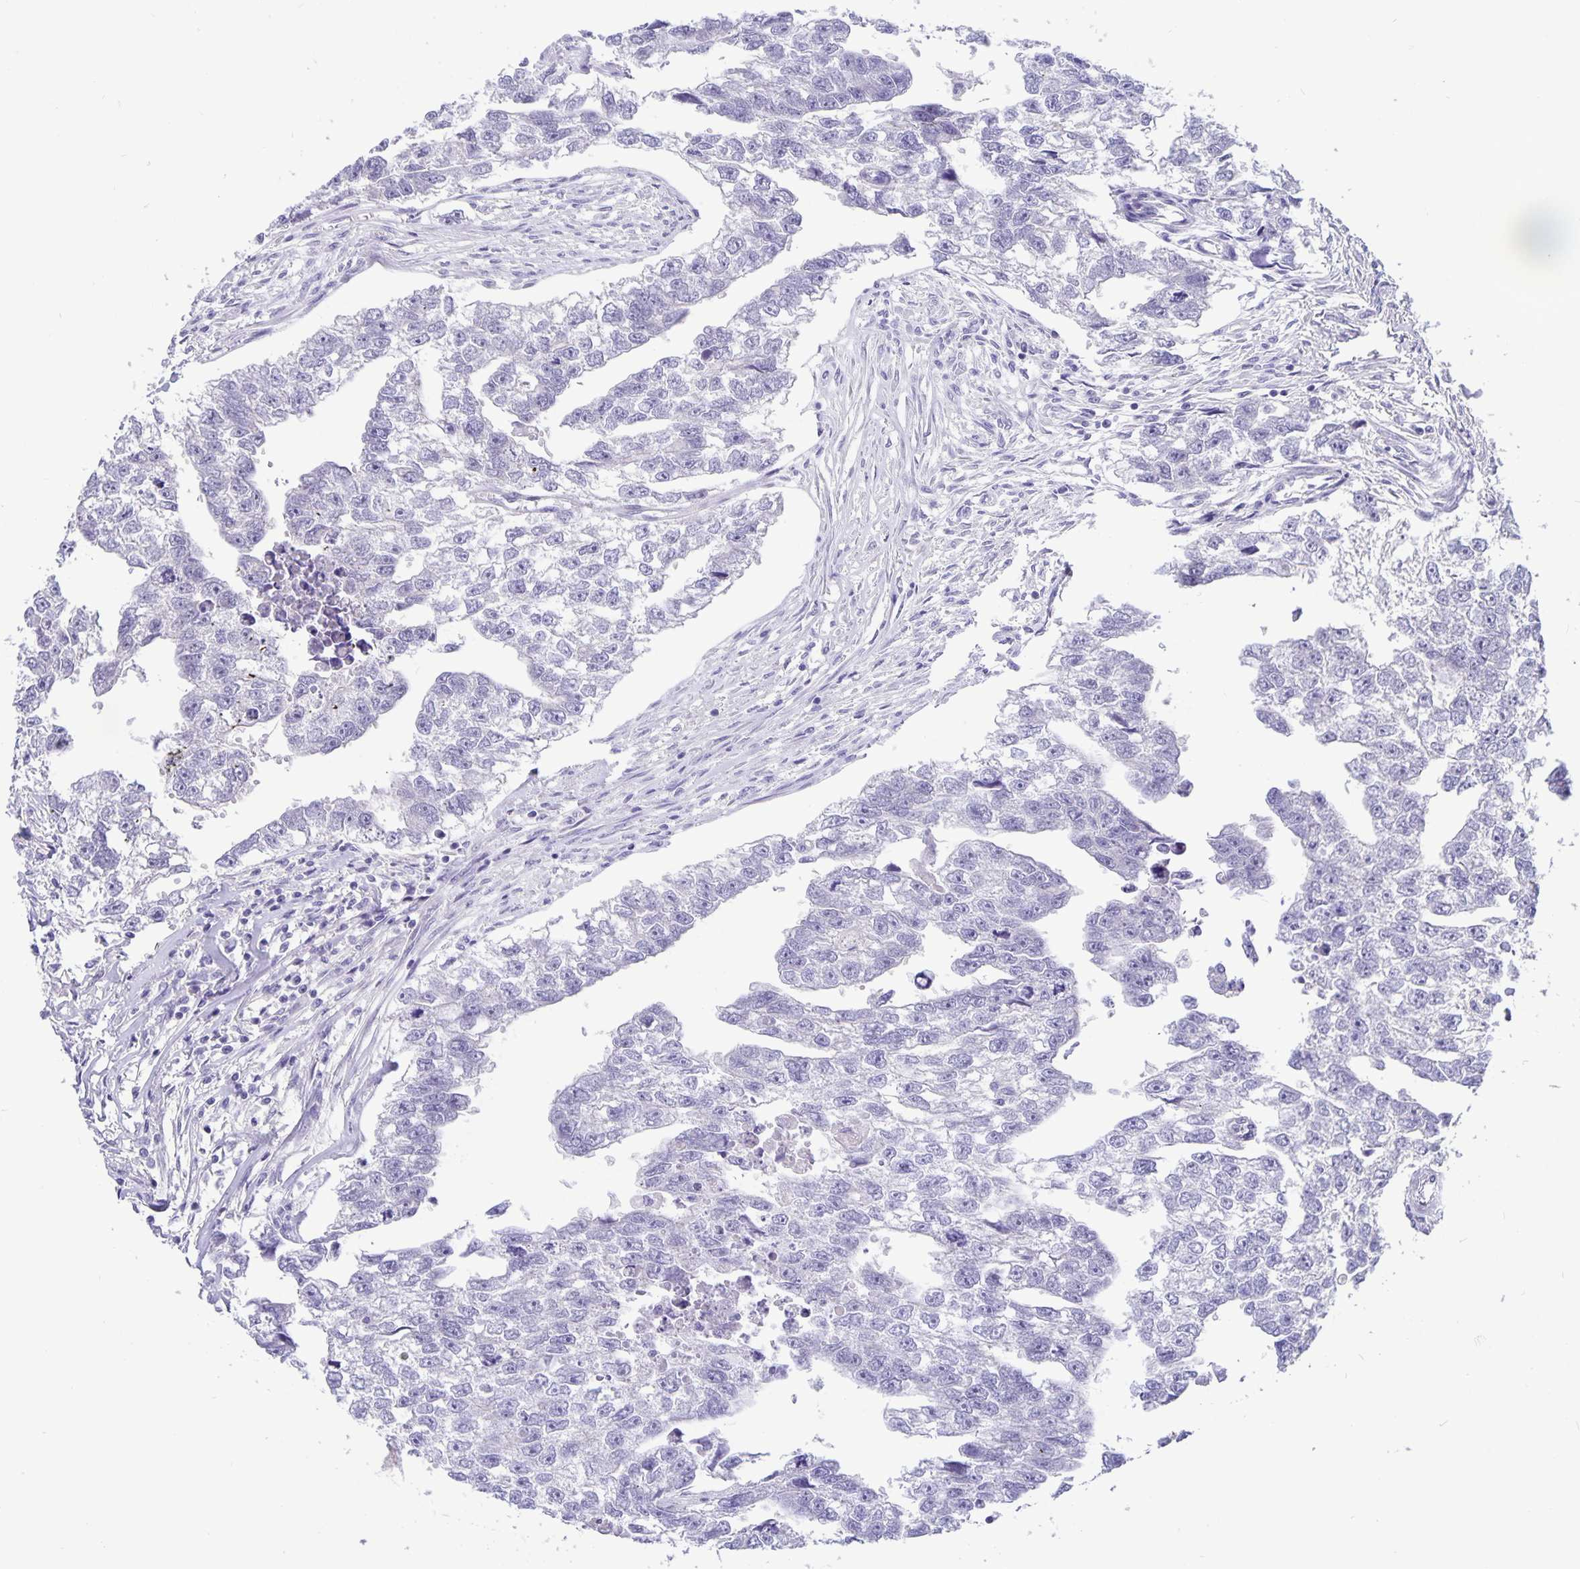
{"staining": {"intensity": "negative", "quantity": "none", "location": "none"}, "tissue": "testis cancer", "cell_type": "Tumor cells", "image_type": "cancer", "snomed": [{"axis": "morphology", "description": "Carcinoma, Embryonal, NOS"}, {"axis": "morphology", "description": "Teratoma, malignant, NOS"}, {"axis": "topography", "description": "Testis"}], "caption": "There is no significant expression in tumor cells of testis cancer (teratoma (malignant)). (Stains: DAB IHC with hematoxylin counter stain, Microscopy: brightfield microscopy at high magnification).", "gene": "ERMN", "patient": {"sex": "male", "age": 44}}